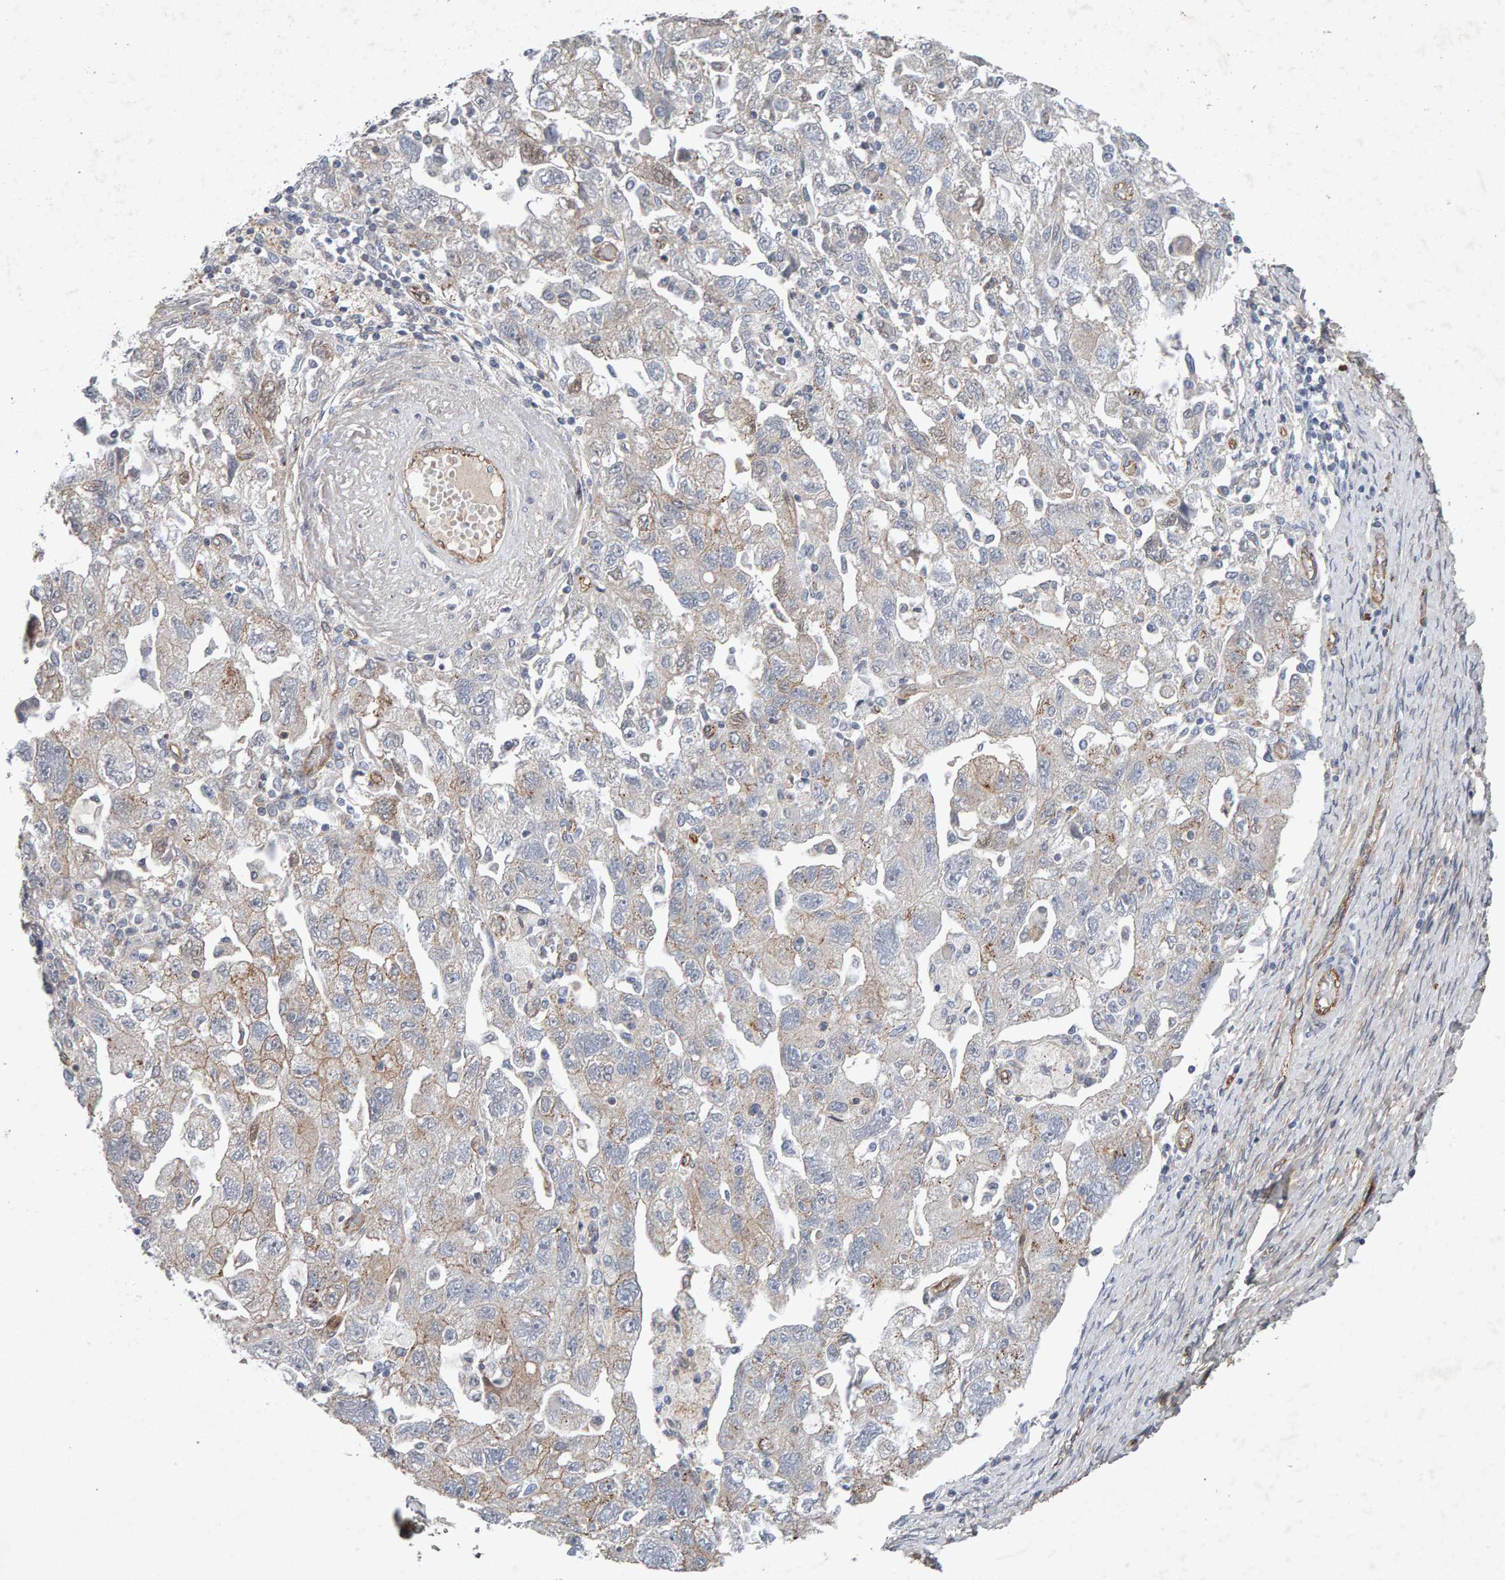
{"staining": {"intensity": "weak", "quantity": "<25%", "location": "cytoplasmic/membranous"}, "tissue": "ovarian cancer", "cell_type": "Tumor cells", "image_type": "cancer", "snomed": [{"axis": "morphology", "description": "Carcinoma, NOS"}, {"axis": "morphology", "description": "Cystadenocarcinoma, serous, NOS"}, {"axis": "topography", "description": "Ovary"}], "caption": "Immunohistochemical staining of human serous cystadenocarcinoma (ovarian) exhibits no significant positivity in tumor cells.", "gene": "PTPRM", "patient": {"sex": "female", "age": 69}}